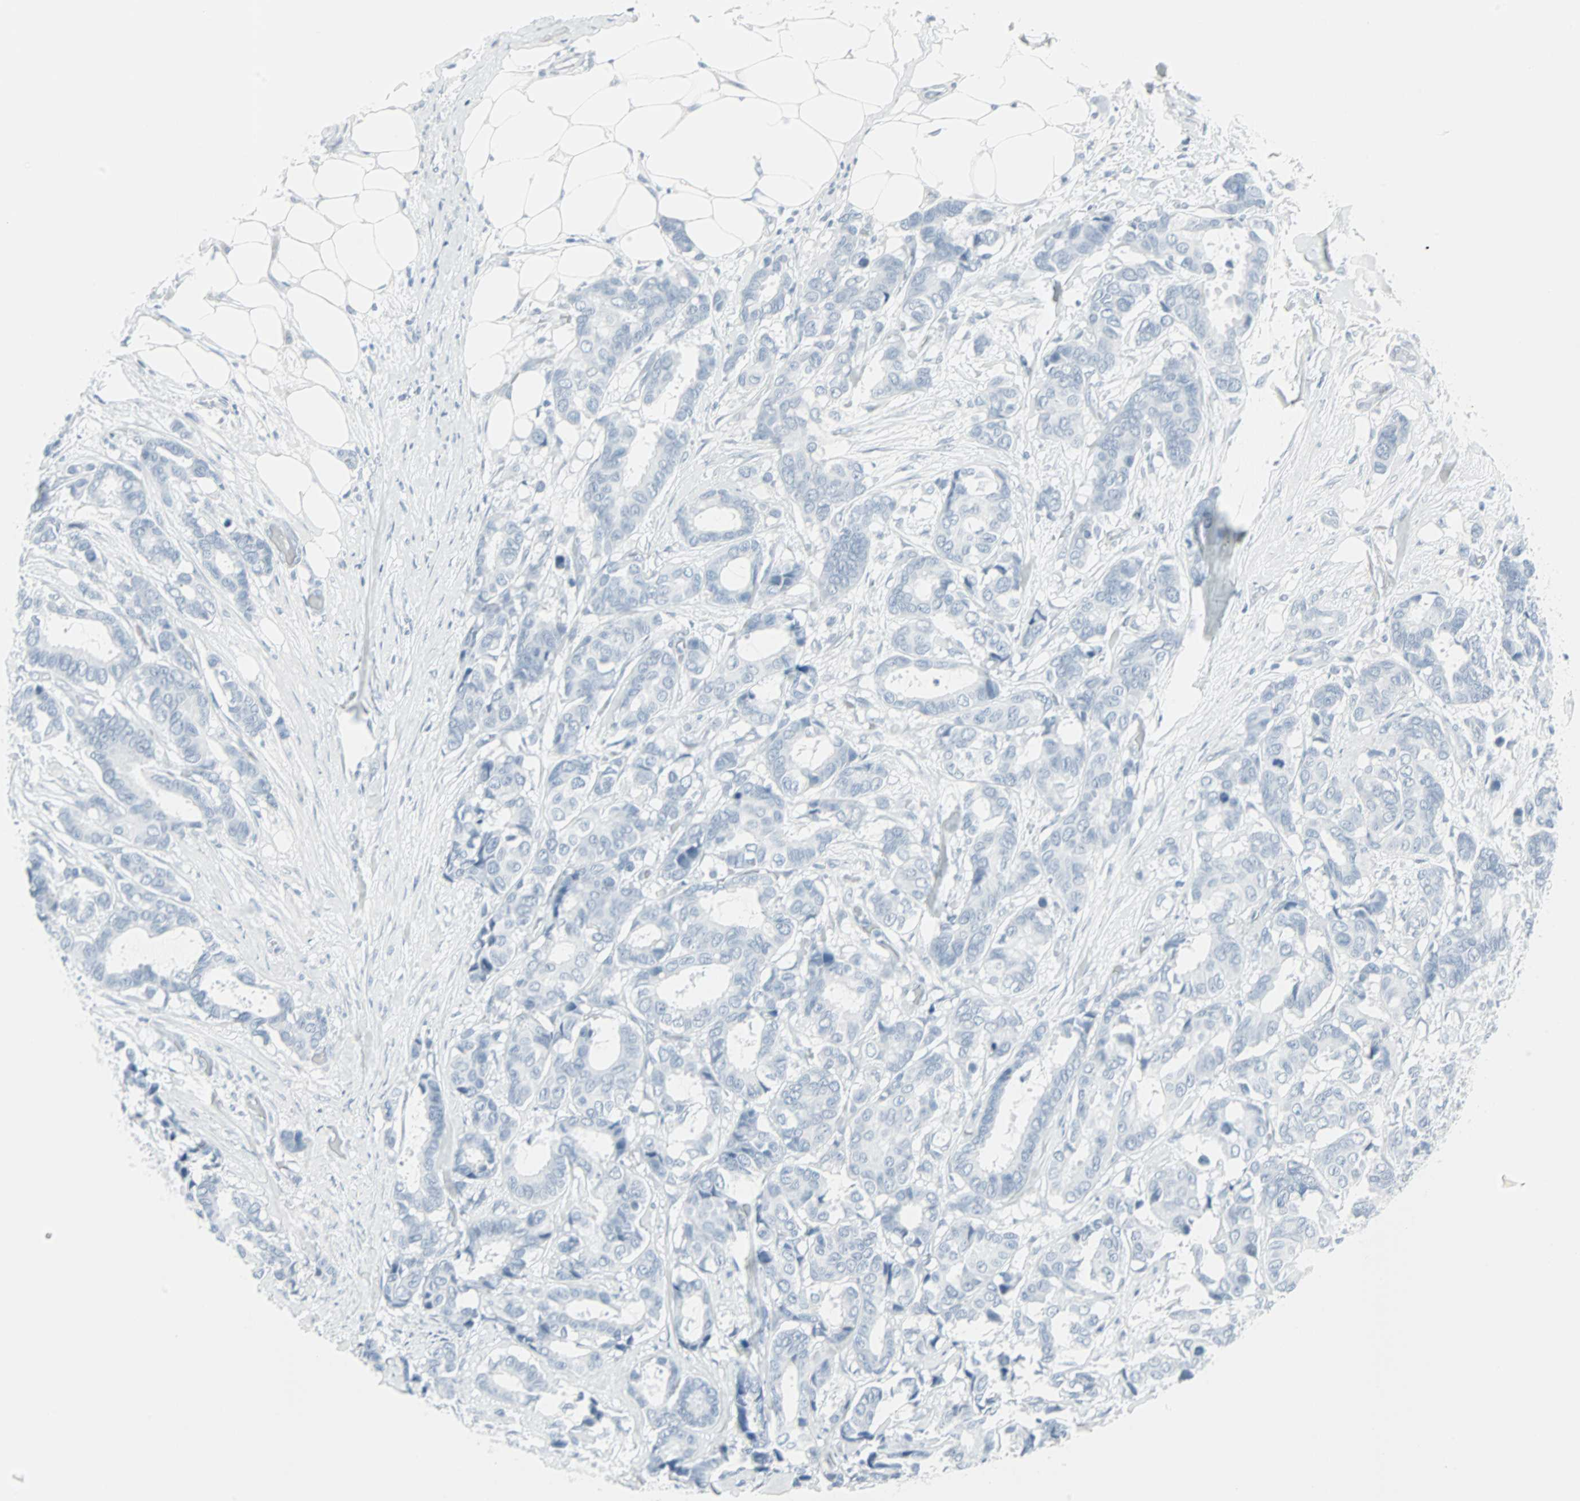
{"staining": {"intensity": "negative", "quantity": "none", "location": "none"}, "tissue": "breast cancer", "cell_type": "Tumor cells", "image_type": "cancer", "snomed": [{"axis": "morphology", "description": "Duct carcinoma"}, {"axis": "topography", "description": "Breast"}], "caption": "There is no significant expression in tumor cells of invasive ductal carcinoma (breast).", "gene": "LANCL3", "patient": {"sex": "female", "age": 87}}